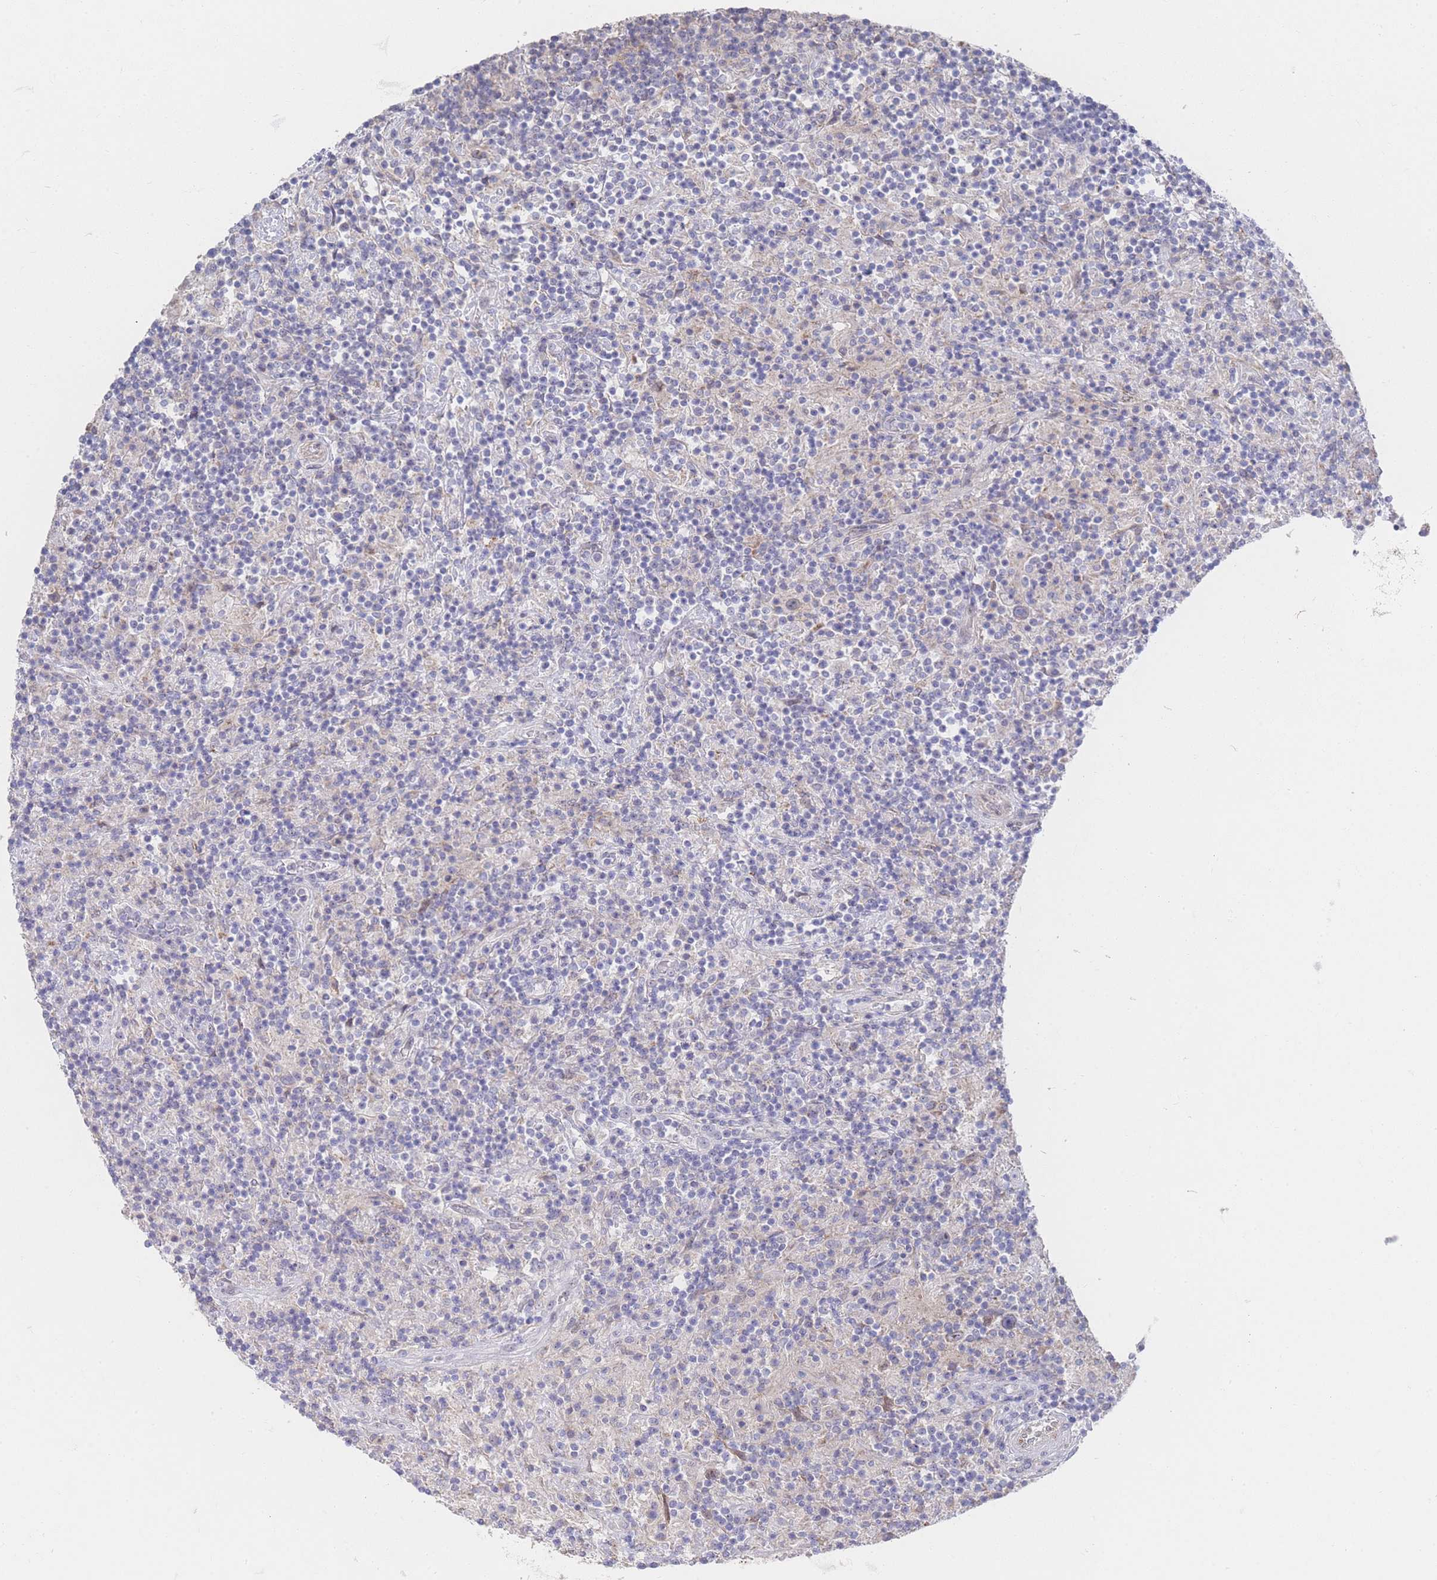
{"staining": {"intensity": "weak", "quantity": "<25%", "location": "cytoplasmic/membranous"}, "tissue": "lymphoma", "cell_type": "Tumor cells", "image_type": "cancer", "snomed": [{"axis": "morphology", "description": "Hodgkin's disease, NOS"}, {"axis": "topography", "description": "Lymph node"}], "caption": "Tumor cells are negative for protein expression in human Hodgkin's disease. (DAB (3,3'-diaminobenzidine) IHC with hematoxylin counter stain).", "gene": "ZNF142", "patient": {"sex": "male", "age": 70}}